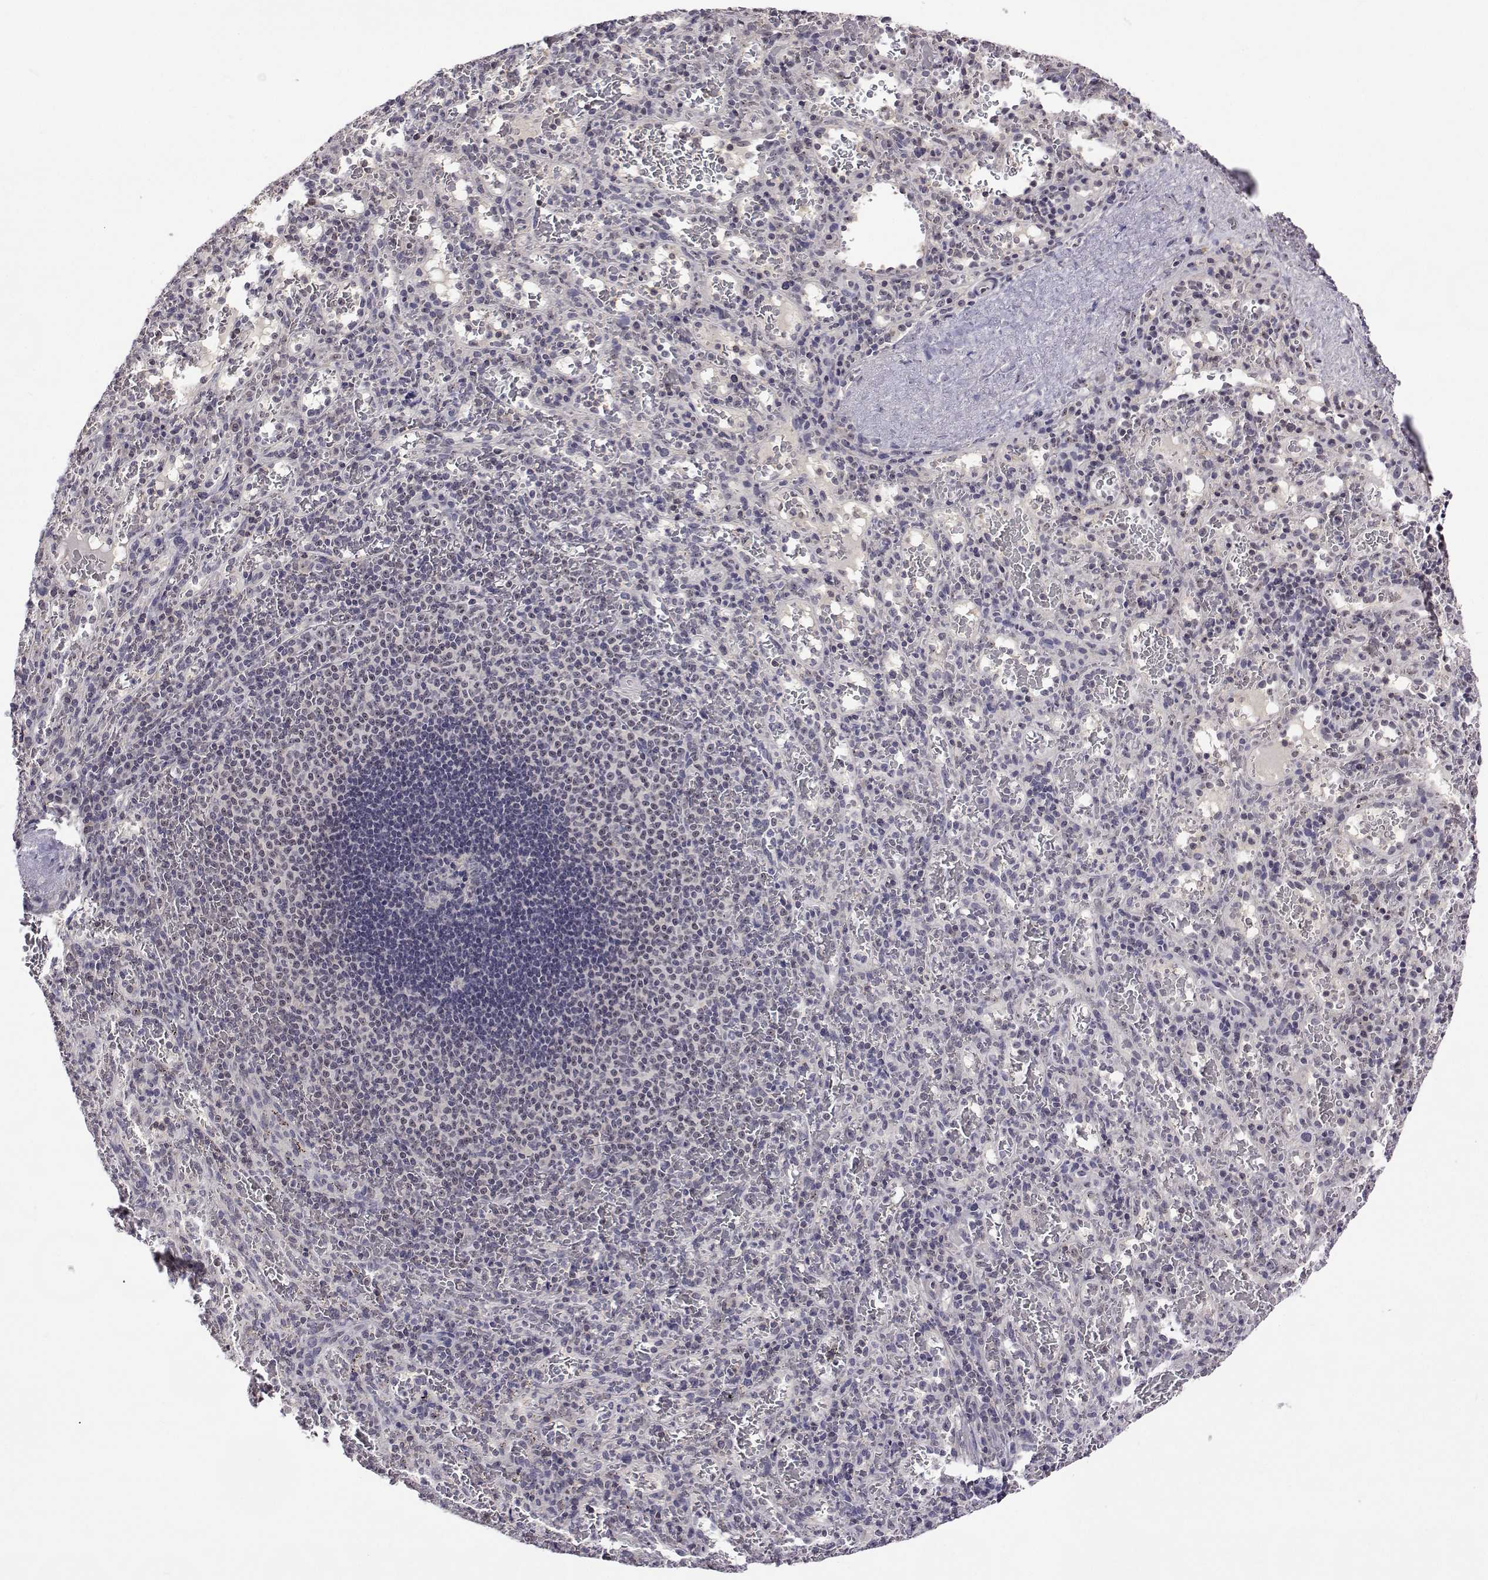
{"staining": {"intensity": "negative", "quantity": "none", "location": "none"}, "tissue": "spleen", "cell_type": "Cells in red pulp", "image_type": "normal", "snomed": [{"axis": "morphology", "description": "Normal tissue, NOS"}, {"axis": "topography", "description": "Spleen"}], "caption": "Human spleen stained for a protein using IHC shows no expression in cells in red pulp.", "gene": "NHP2", "patient": {"sex": "male", "age": 57}}